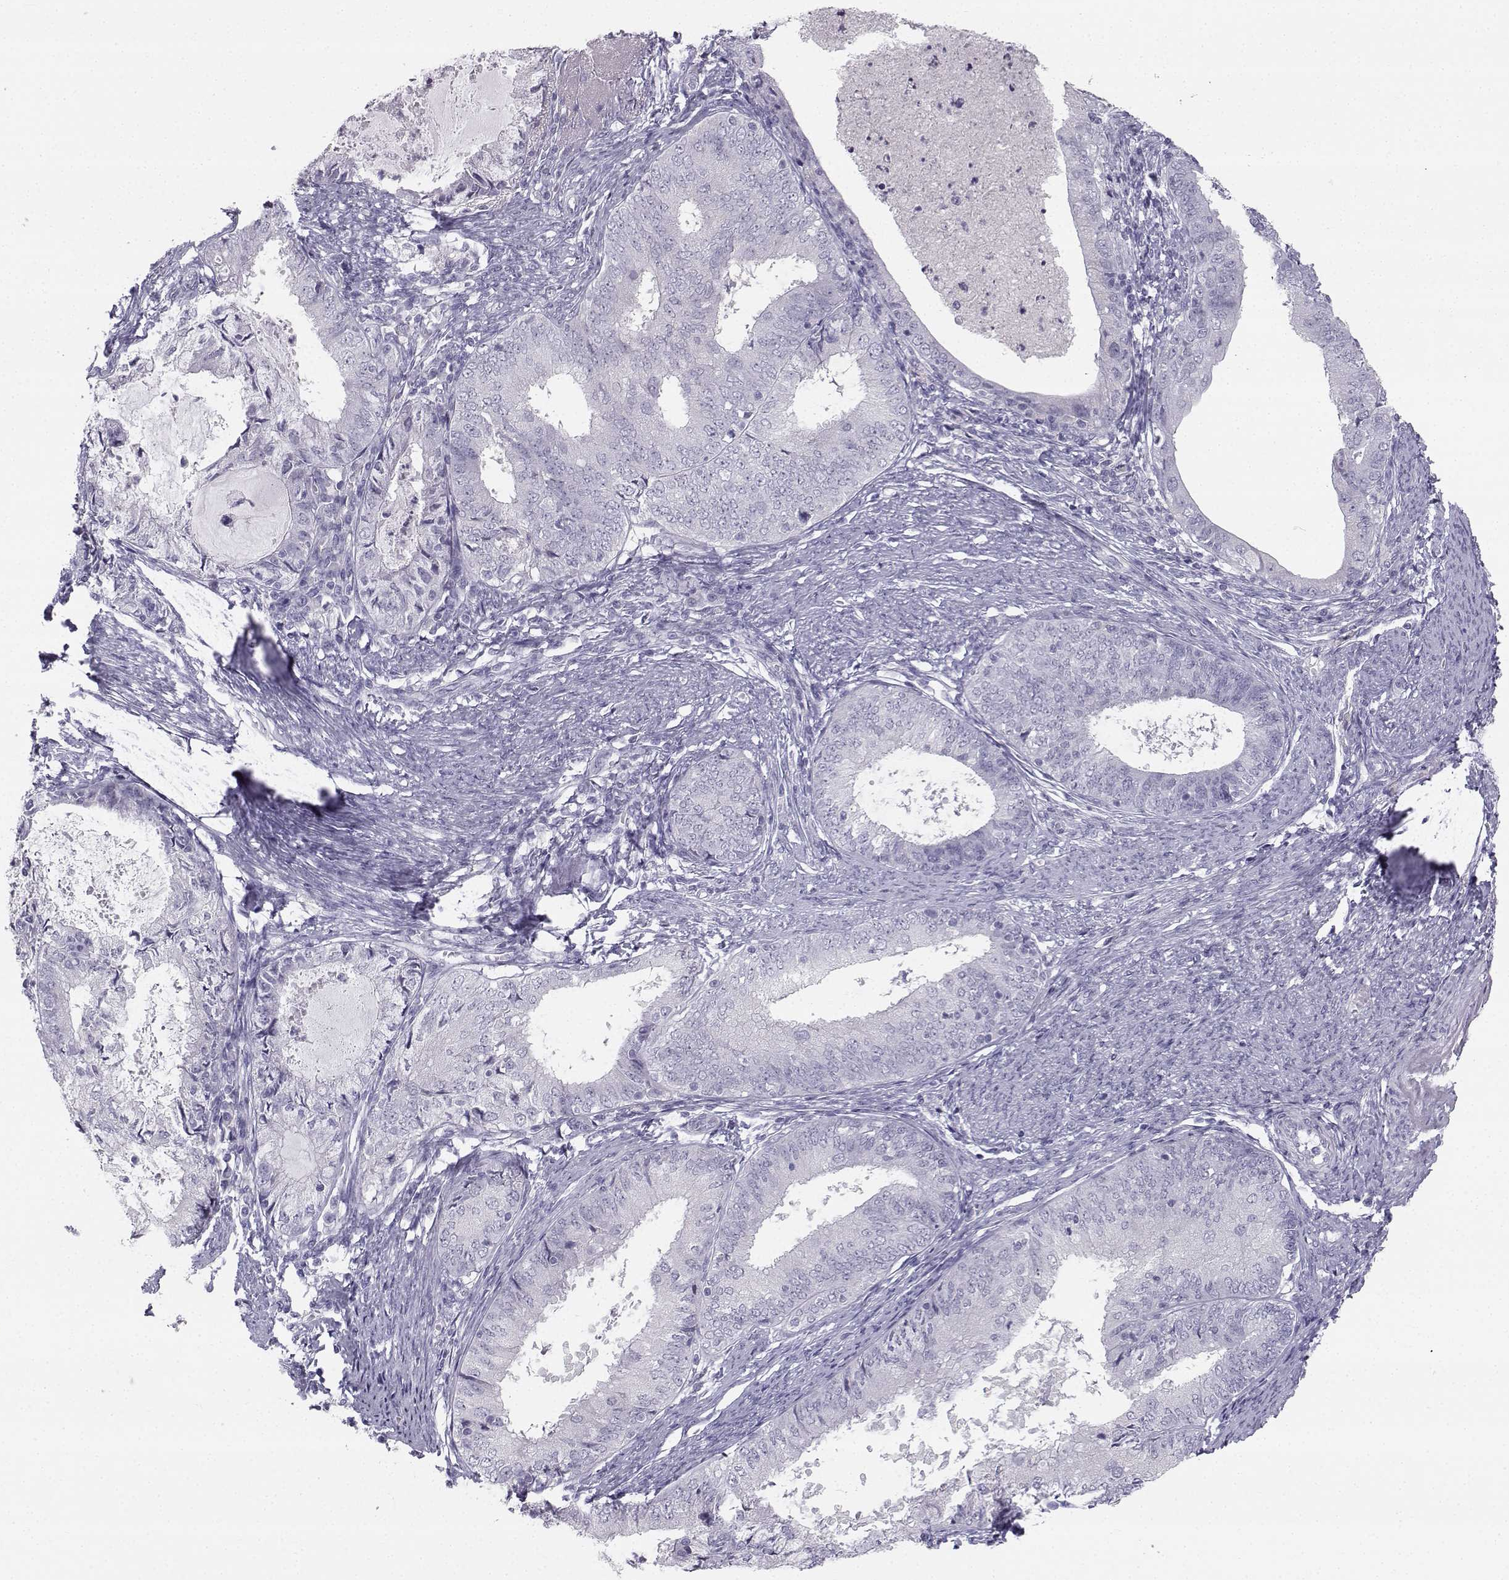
{"staining": {"intensity": "negative", "quantity": "none", "location": "none"}, "tissue": "endometrial cancer", "cell_type": "Tumor cells", "image_type": "cancer", "snomed": [{"axis": "morphology", "description": "Adenocarcinoma, NOS"}, {"axis": "topography", "description": "Endometrium"}], "caption": "The photomicrograph shows no significant staining in tumor cells of endometrial cancer (adenocarcinoma).", "gene": "SYCE1", "patient": {"sex": "female", "age": 57}}